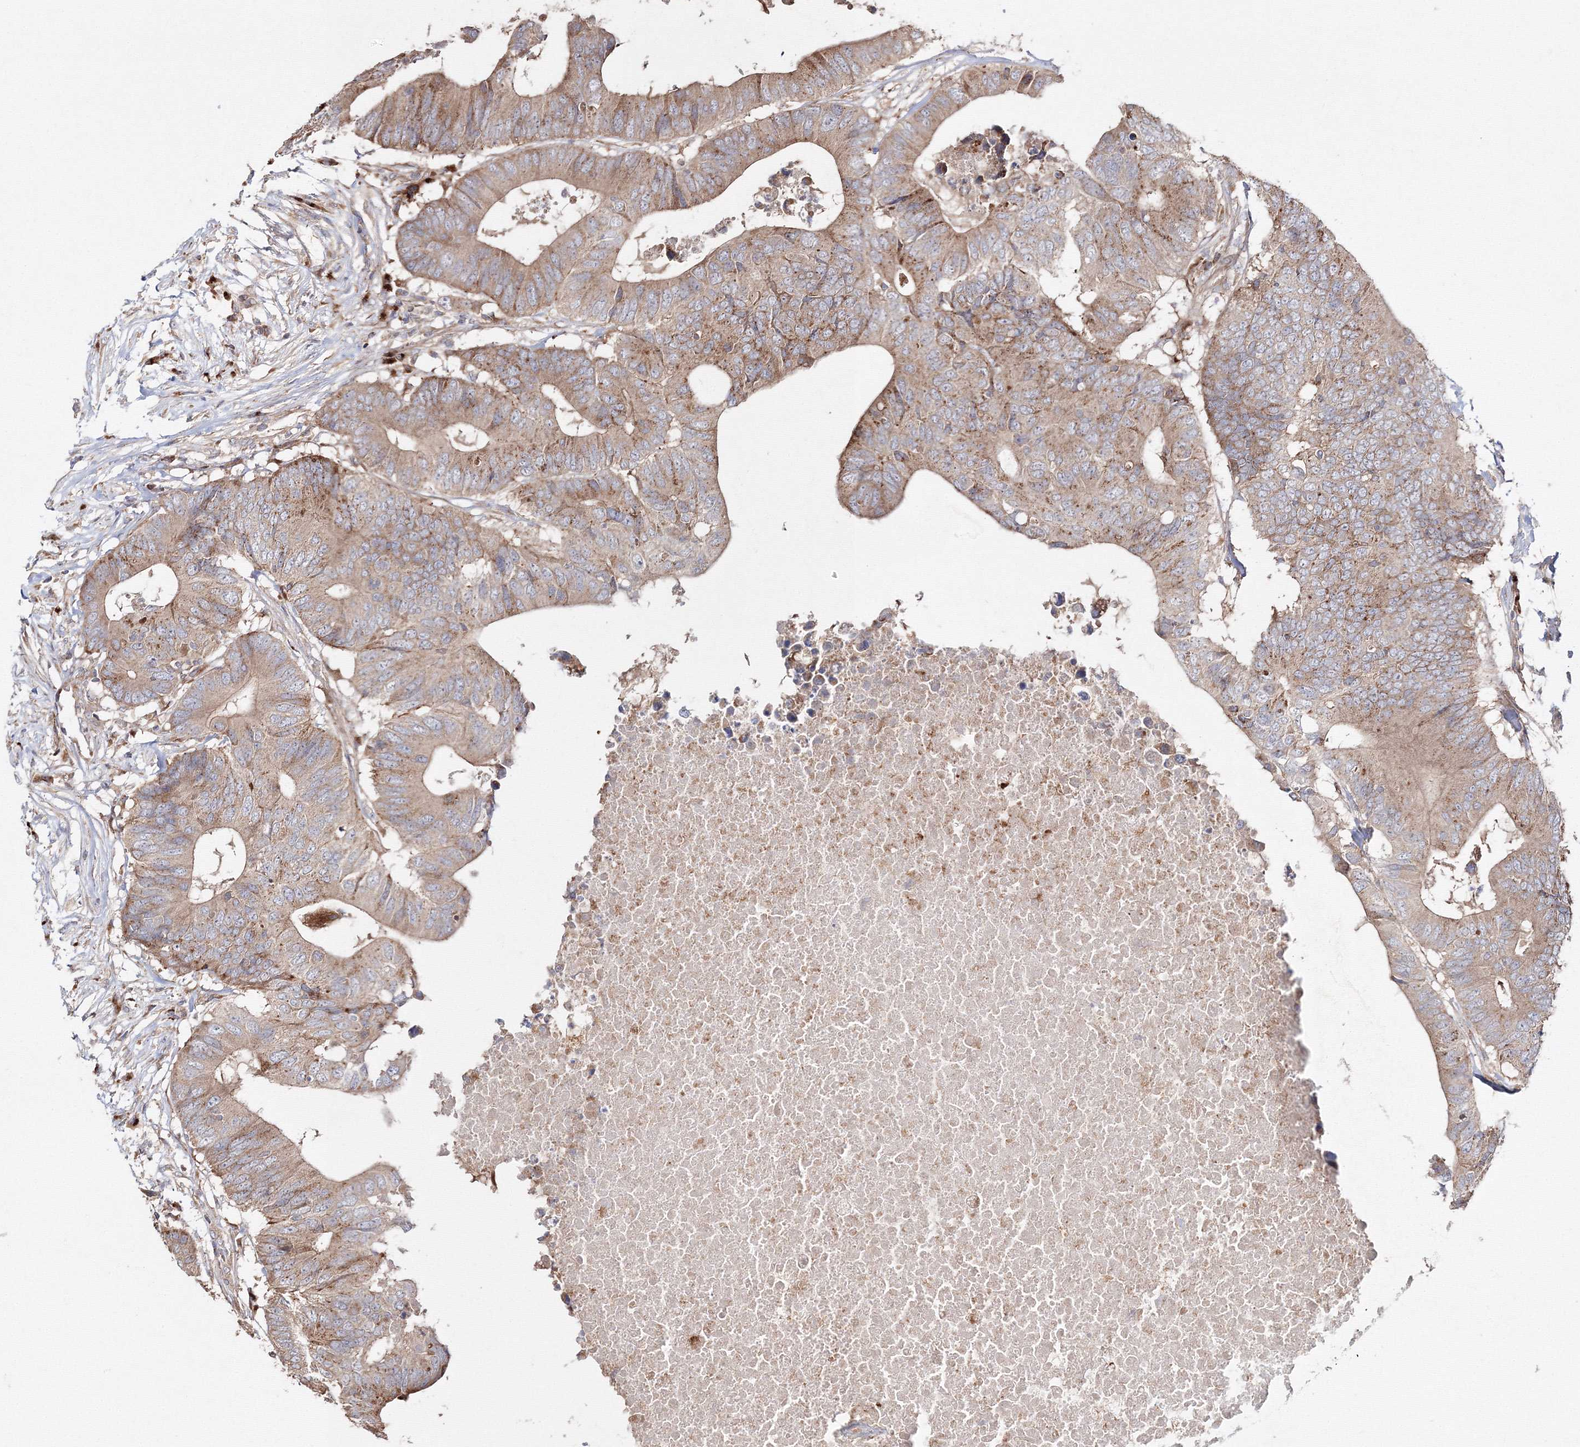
{"staining": {"intensity": "moderate", "quantity": ">75%", "location": "cytoplasmic/membranous"}, "tissue": "colorectal cancer", "cell_type": "Tumor cells", "image_type": "cancer", "snomed": [{"axis": "morphology", "description": "Adenocarcinoma, NOS"}, {"axis": "topography", "description": "Colon"}], "caption": "The image demonstrates a brown stain indicating the presence of a protein in the cytoplasmic/membranous of tumor cells in colorectal cancer. Nuclei are stained in blue.", "gene": "DDO", "patient": {"sex": "male", "age": 71}}